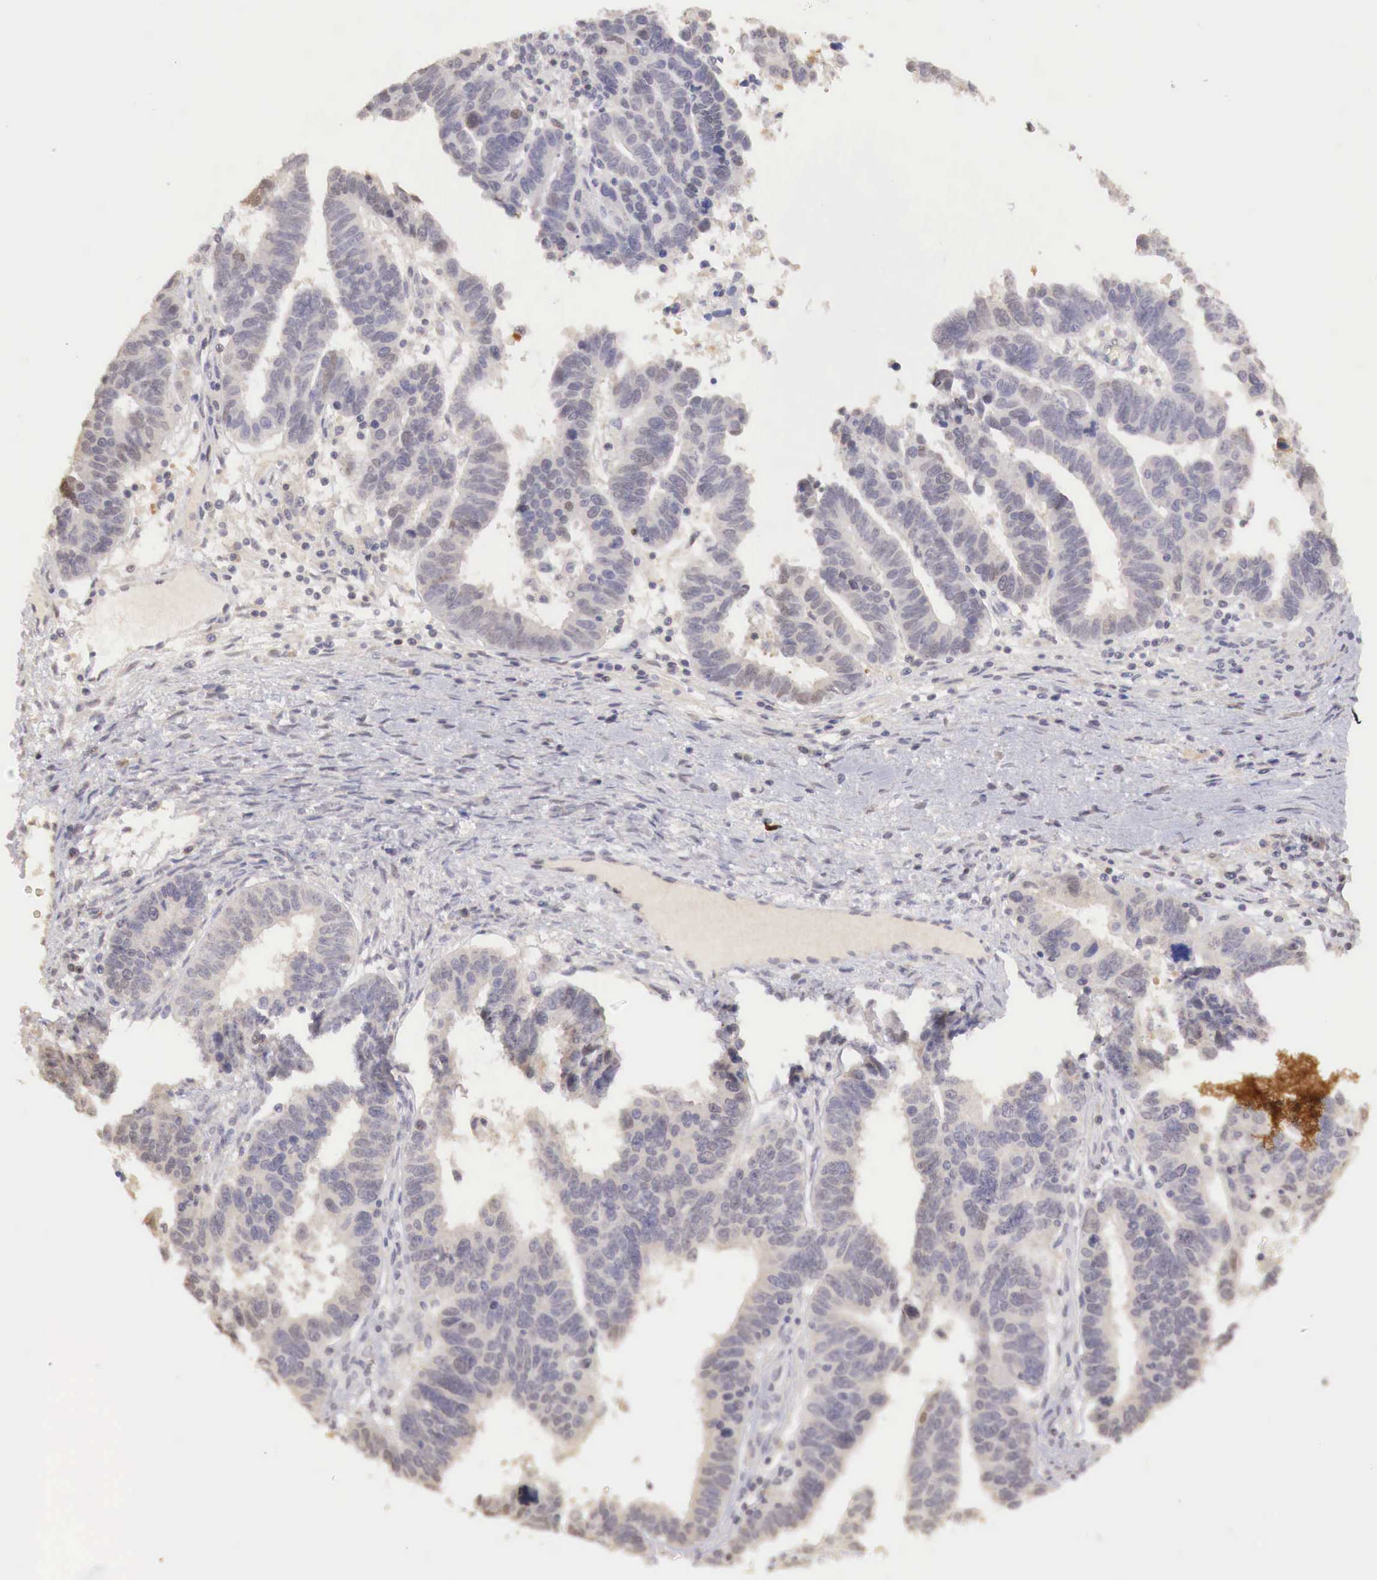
{"staining": {"intensity": "negative", "quantity": "none", "location": "none"}, "tissue": "ovarian cancer", "cell_type": "Tumor cells", "image_type": "cancer", "snomed": [{"axis": "morphology", "description": "Carcinoma, endometroid"}, {"axis": "morphology", "description": "Cystadenocarcinoma, serous, NOS"}, {"axis": "topography", "description": "Ovary"}], "caption": "Ovarian cancer was stained to show a protein in brown. There is no significant expression in tumor cells.", "gene": "TBC1D9", "patient": {"sex": "female", "age": 45}}